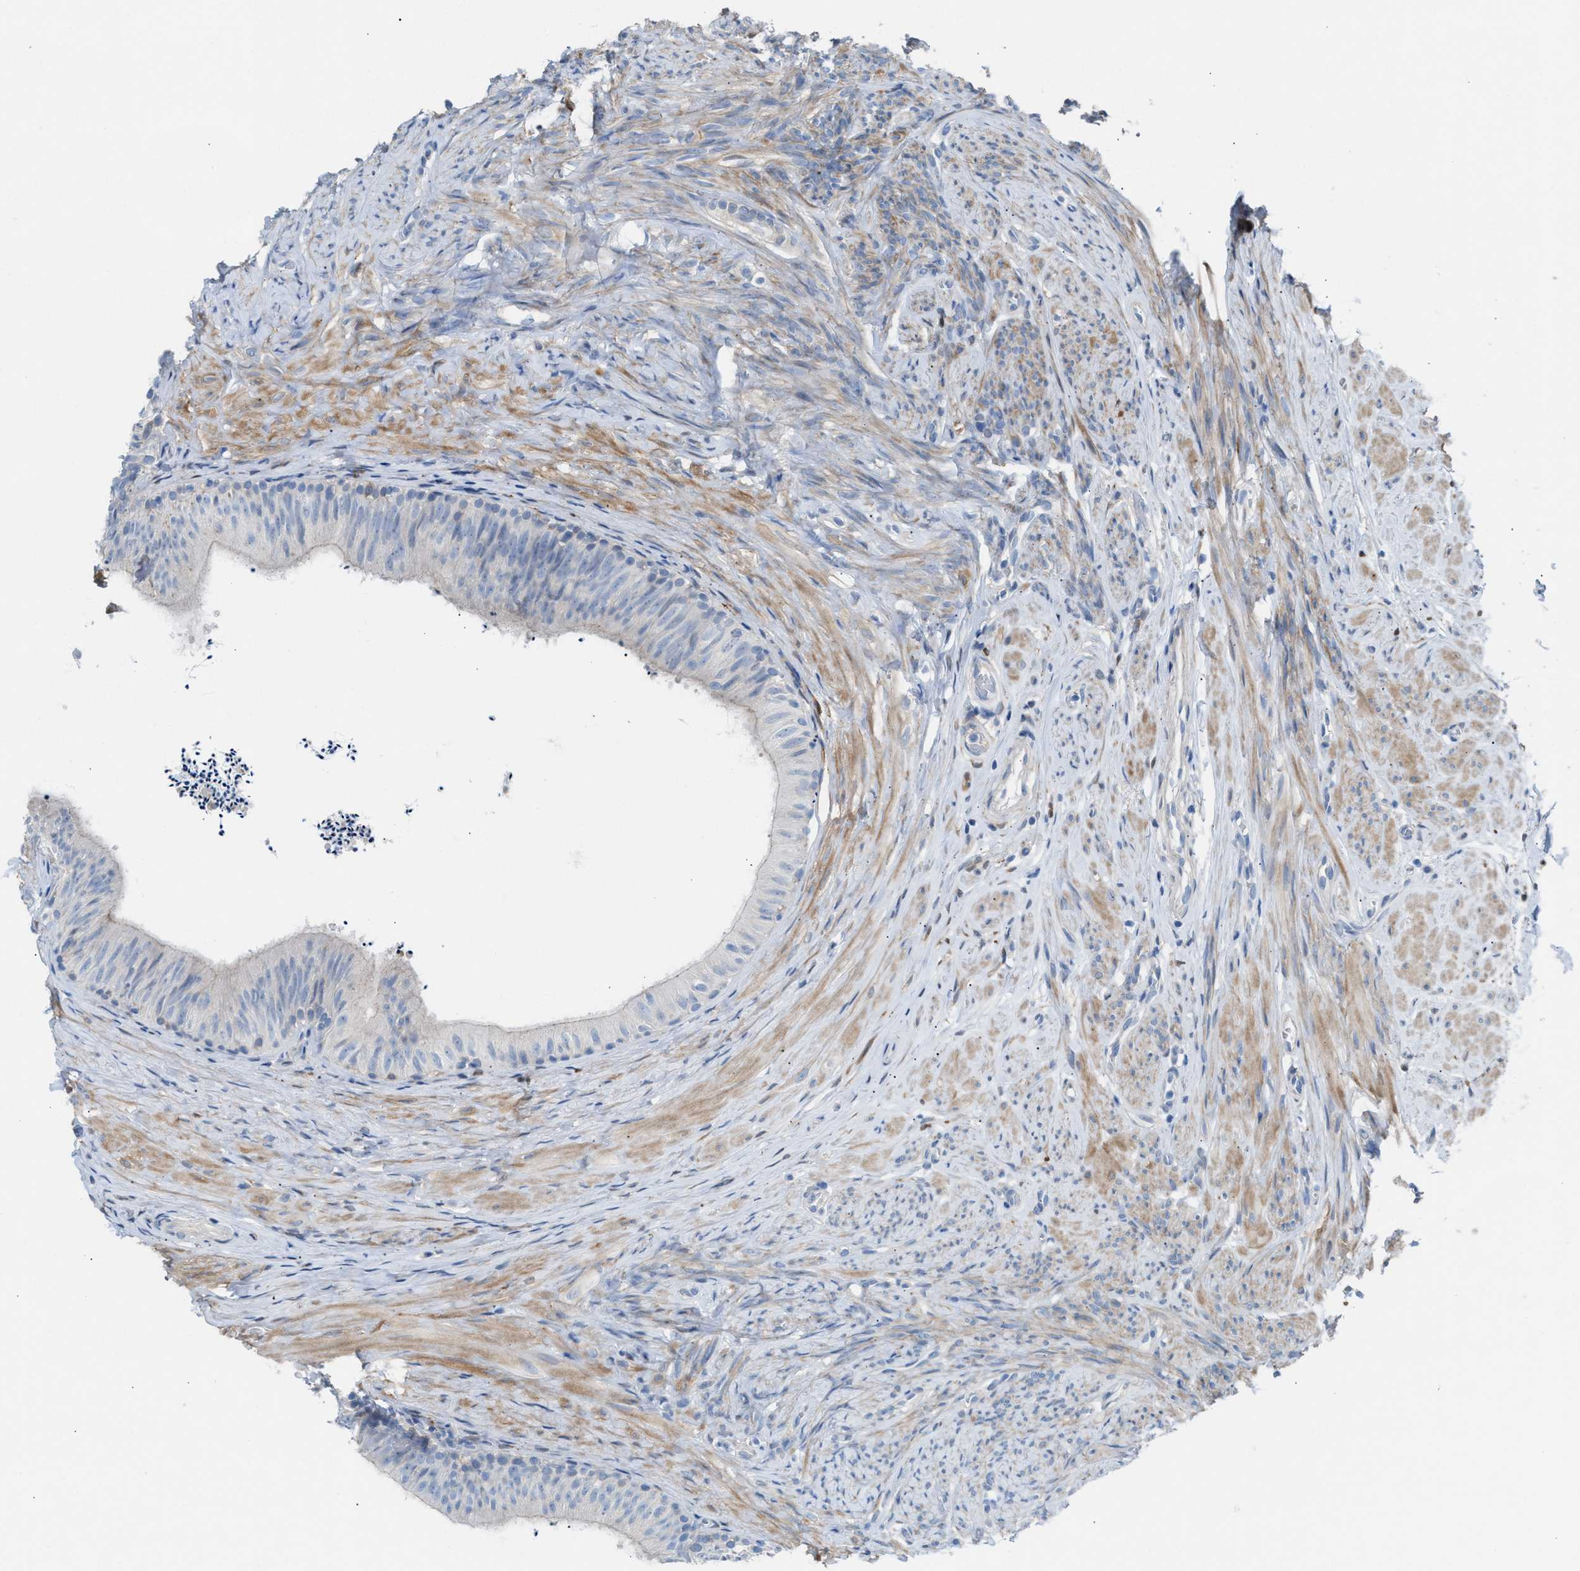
{"staining": {"intensity": "negative", "quantity": "none", "location": "none"}, "tissue": "epididymis", "cell_type": "Glandular cells", "image_type": "normal", "snomed": [{"axis": "morphology", "description": "Normal tissue, NOS"}, {"axis": "topography", "description": "Epididymis"}], "caption": "Glandular cells show no significant staining in unremarkable epididymis. Brightfield microscopy of IHC stained with DAB (3,3'-diaminobenzidine) (brown) and hematoxylin (blue), captured at high magnification.", "gene": "ASPA", "patient": {"sex": "male", "age": 56}}